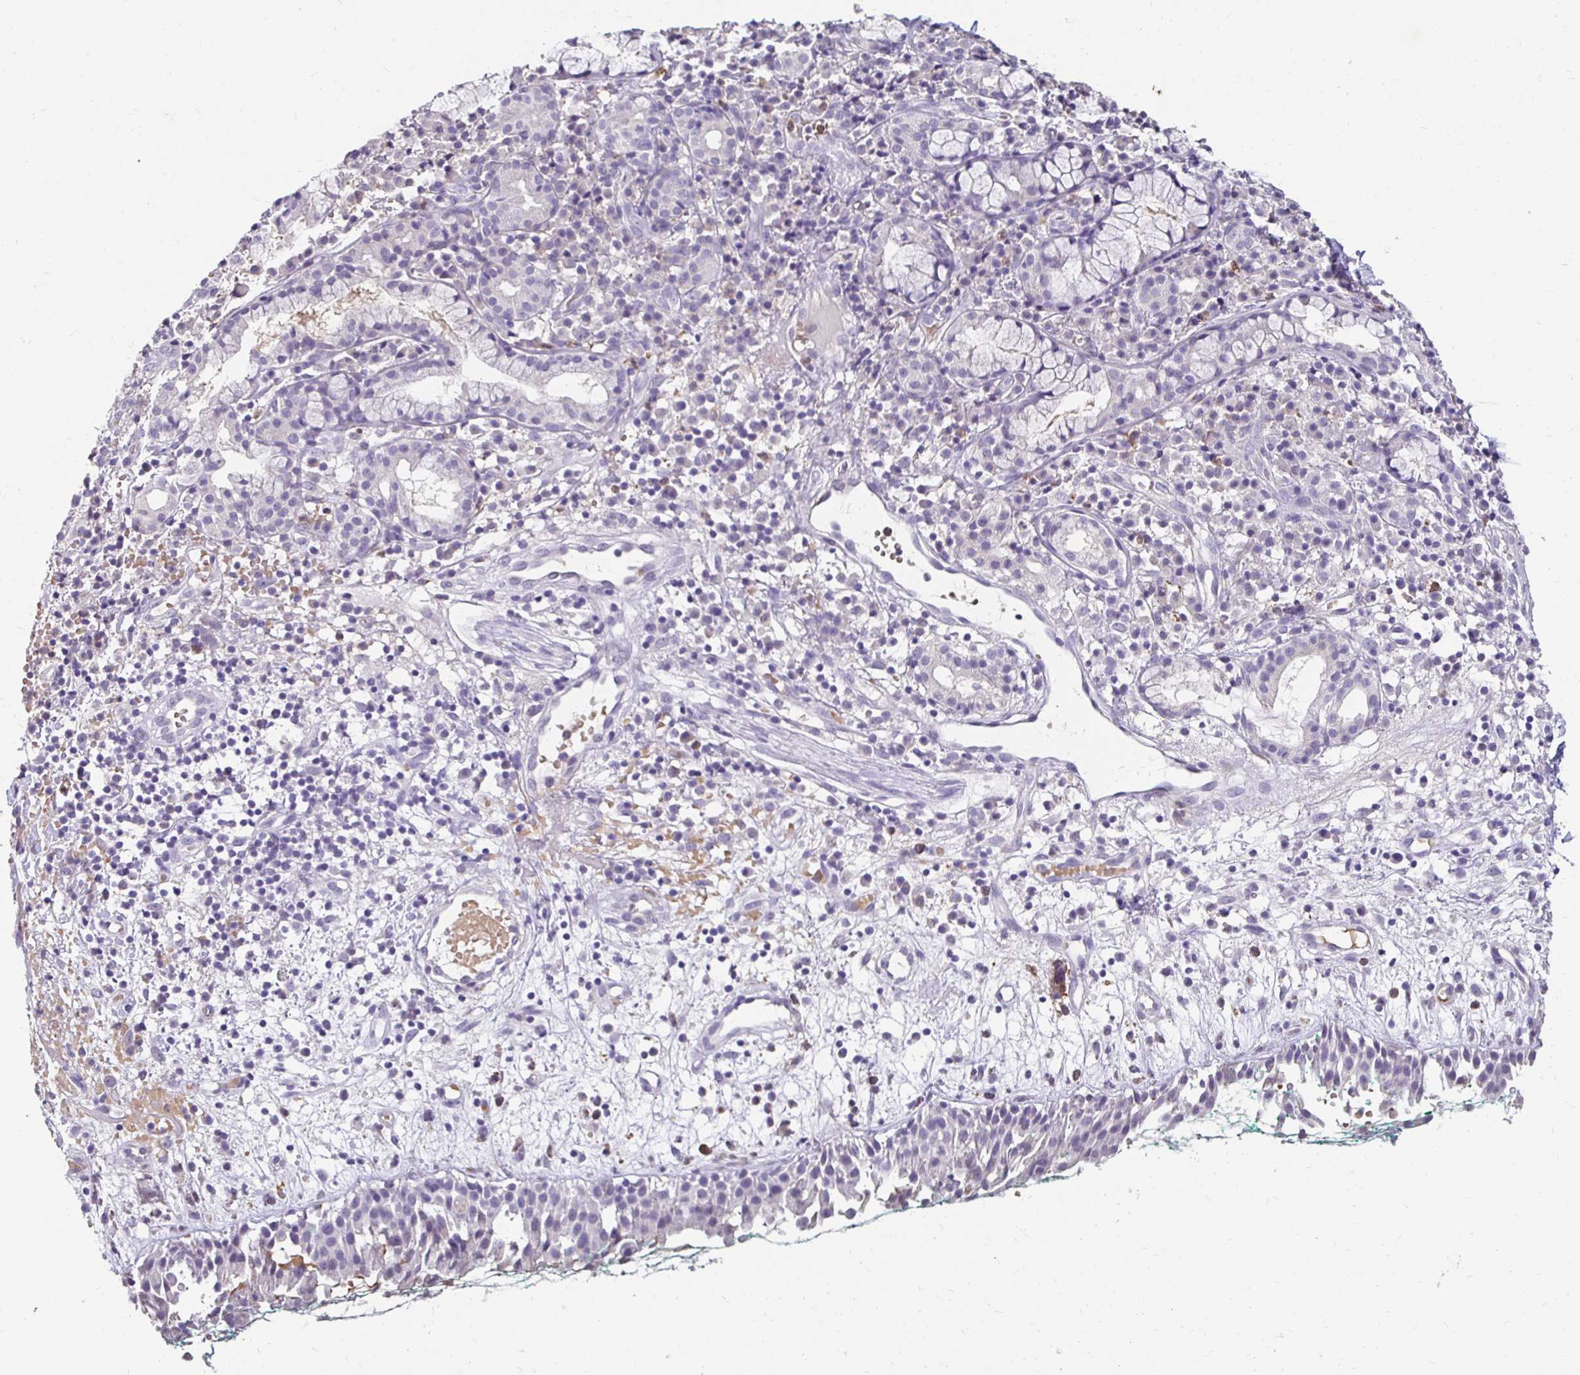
{"staining": {"intensity": "weak", "quantity": "25%-75%", "location": "cytoplasmic/membranous"}, "tissue": "nasopharynx", "cell_type": "Respiratory epithelial cells", "image_type": "normal", "snomed": [{"axis": "morphology", "description": "Normal tissue, NOS"}, {"axis": "morphology", "description": "Basal cell carcinoma"}, {"axis": "topography", "description": "Cartilage tissue"}, {"axis": "topography", "description": "Nasopharynx"}, {"axis": "topography", "description": "Oral tissue"}], "caption": "This histopathology image exhibits benign nasopharynx stained with immunohistochemistry to label a protein in brown. The cytoplasmic/membranous of respiratory epithelial cells show weak positivity for the protein. Nuclei are counter-stained blue.", "gene": "GK2", "patient": {"sex": "female", "age": 77}}